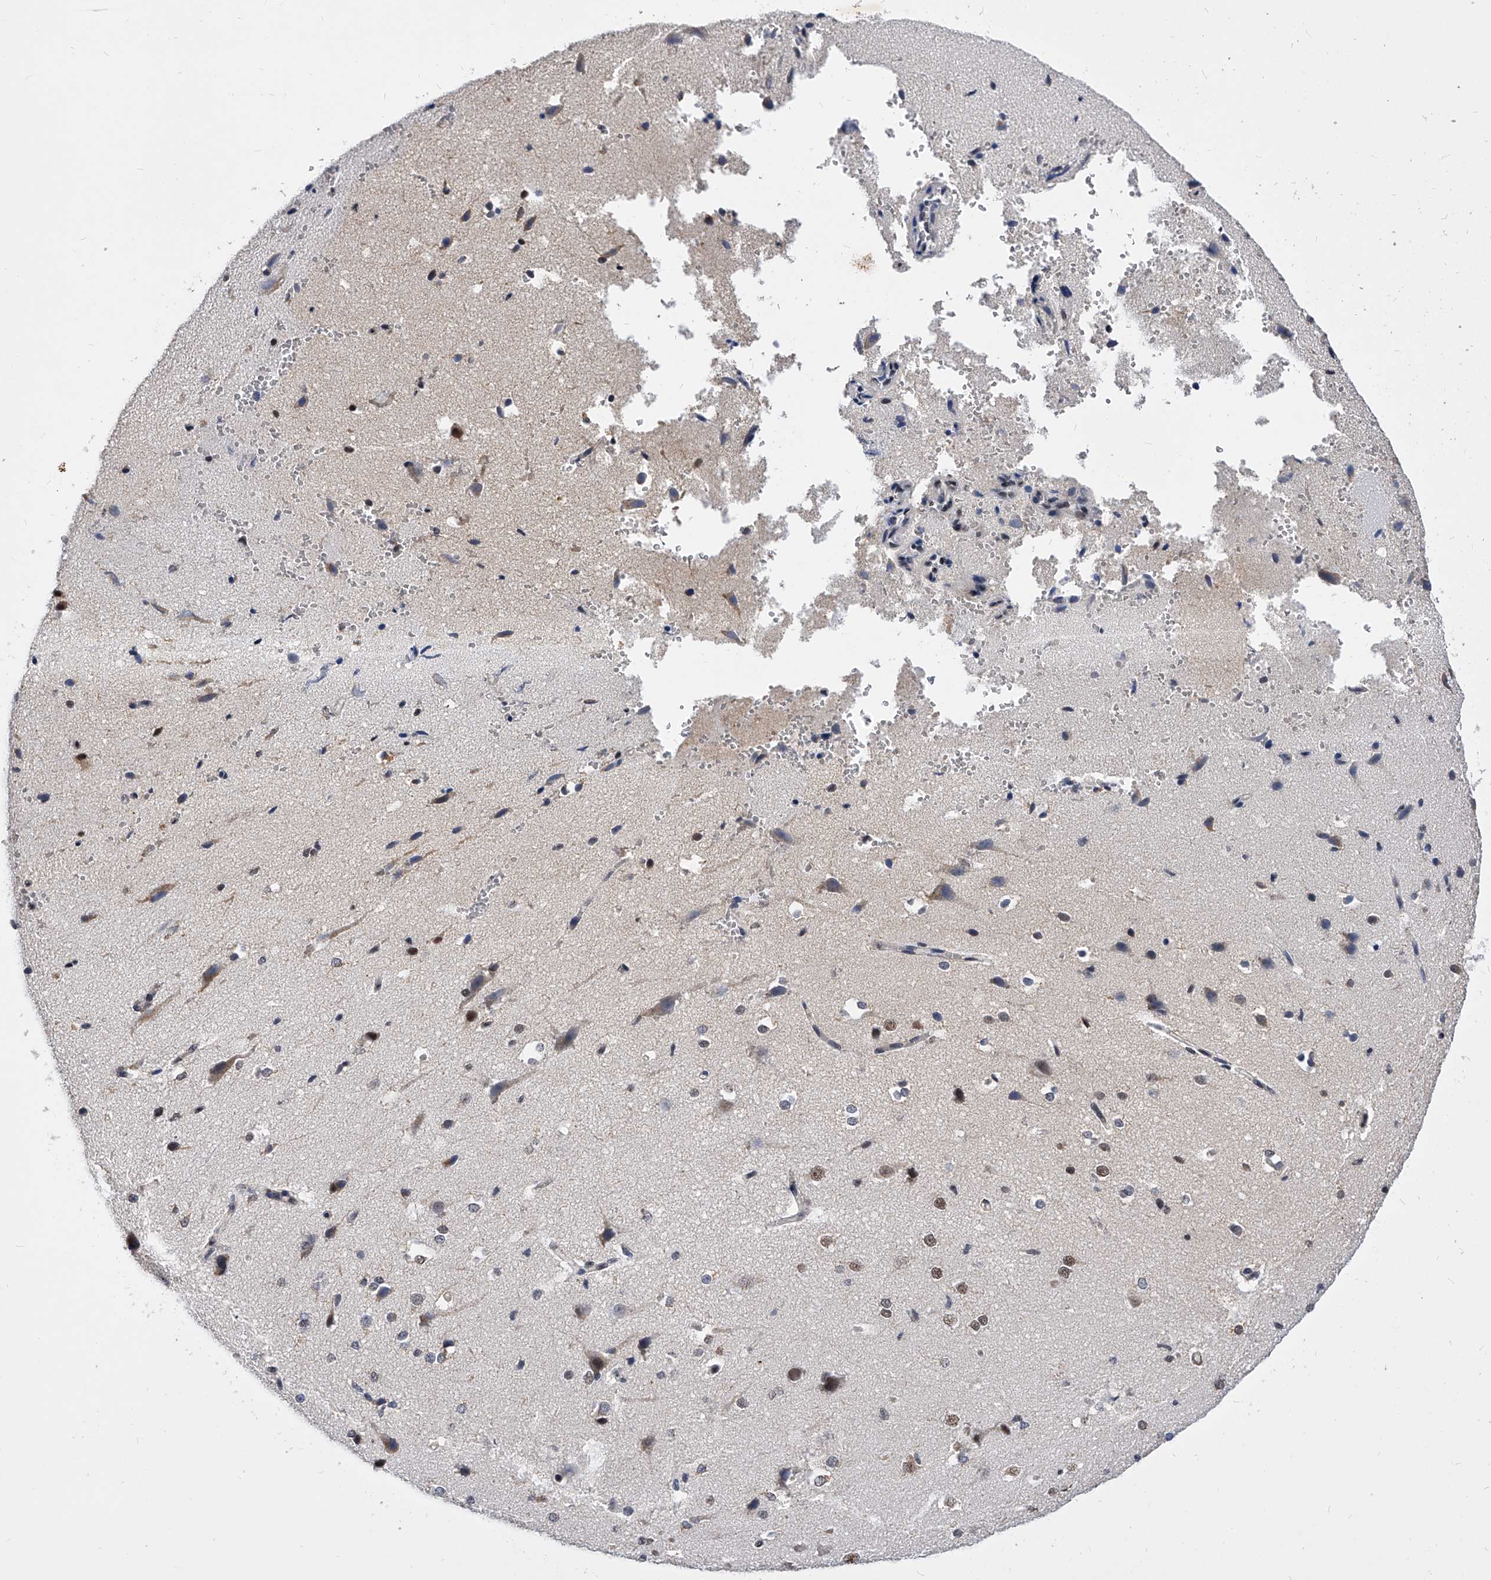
{"staining": {"intensity": "negative", "quantity": "none", "location": "none"}, "tissue": "cerebral cortex", "cell_type": "Endothelial cells", "image_type": "normal", "snomed": [{"axis": "morphology", "description": "Normal tissue, NOS"}, {"axis": "morphology", "description": "Developmental malformation"}, {"axis": "topography", "description": "Cerebral cortex"}], "caption": "IHC of normal human cerebral cortex displays no positivity in endothelial cells.", "gene": "ZNF529", "patient": {"sex": "female", "age": 30}}